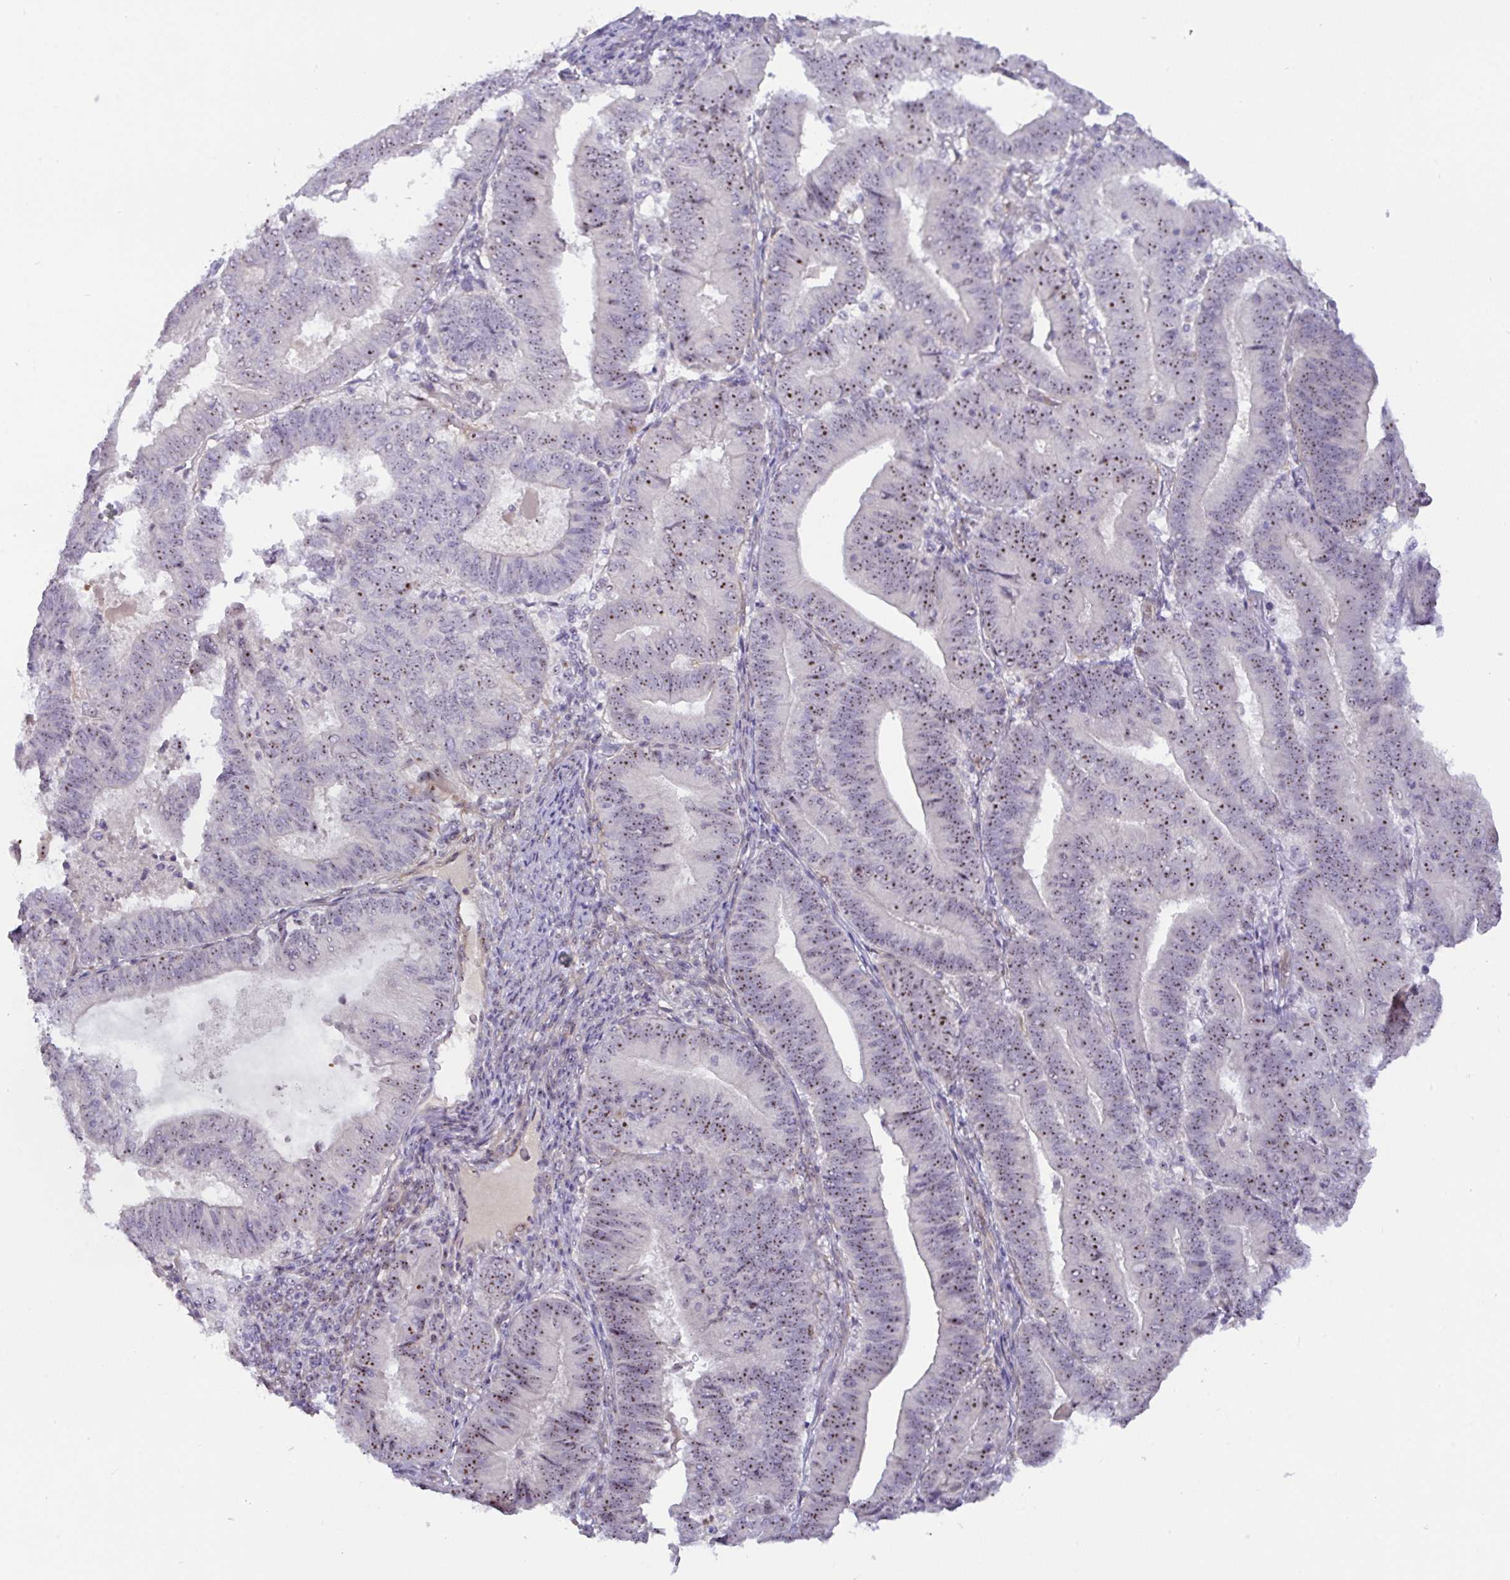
{"staining": {"intensity": "moderate", "quantity": "25%-75%", "location": "nuclear"}, "tissue": "endometrial cancer", "cell_type": "Tumor cells", "image_type": "cancer", "snomed": [{"axis": "morphology", "description": "Adenocarcinoma, NOS"}, {"axis": "topography", "description": "Endometrium"}], "caption": "This micrograph demonstrates adenocarcinoma (endometrial) stained with IHC to label a protein in brown. The nuclear of tumor cells show moderate positivity for the protein. Nuclei are counter-stained blue.", "gene": "MXRA8", "patient": {"sex": "female", "age": 70}}